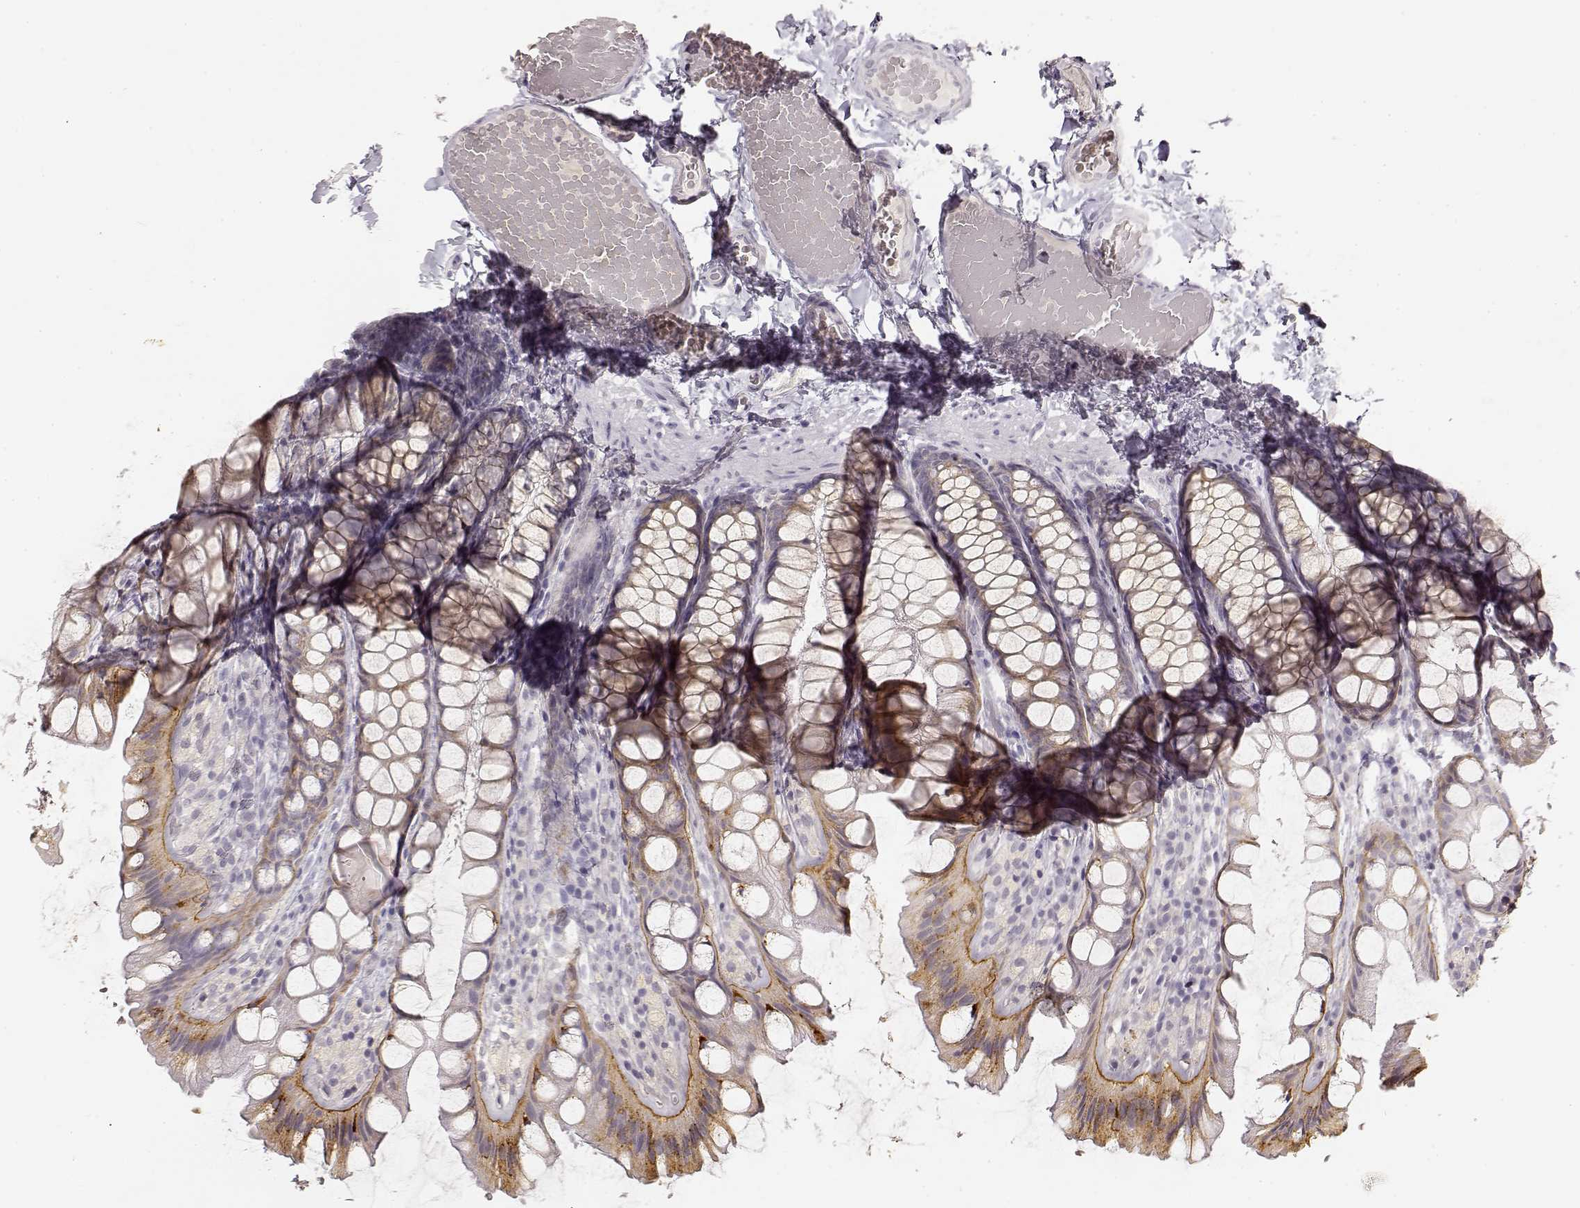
{"staining": {"intensity": "negative", "quantity": "none", "location": "none"}, "tissue": "colon", "cell_type": "Endothelial cells", "image_type": "normal", "snomed": [{"axis": "morphology", "description": "Normal tissue, NOS"}, {"axis": "topography", "description": "Colon"}], "caption": "This image is of benign colon stained with IHC to label a protein in brown with the nuclei are counter-stained blue. There is no positivity in endothelial cells.", "gene": "LAMC2", "patient": {"sex": "male", "age": 47}}